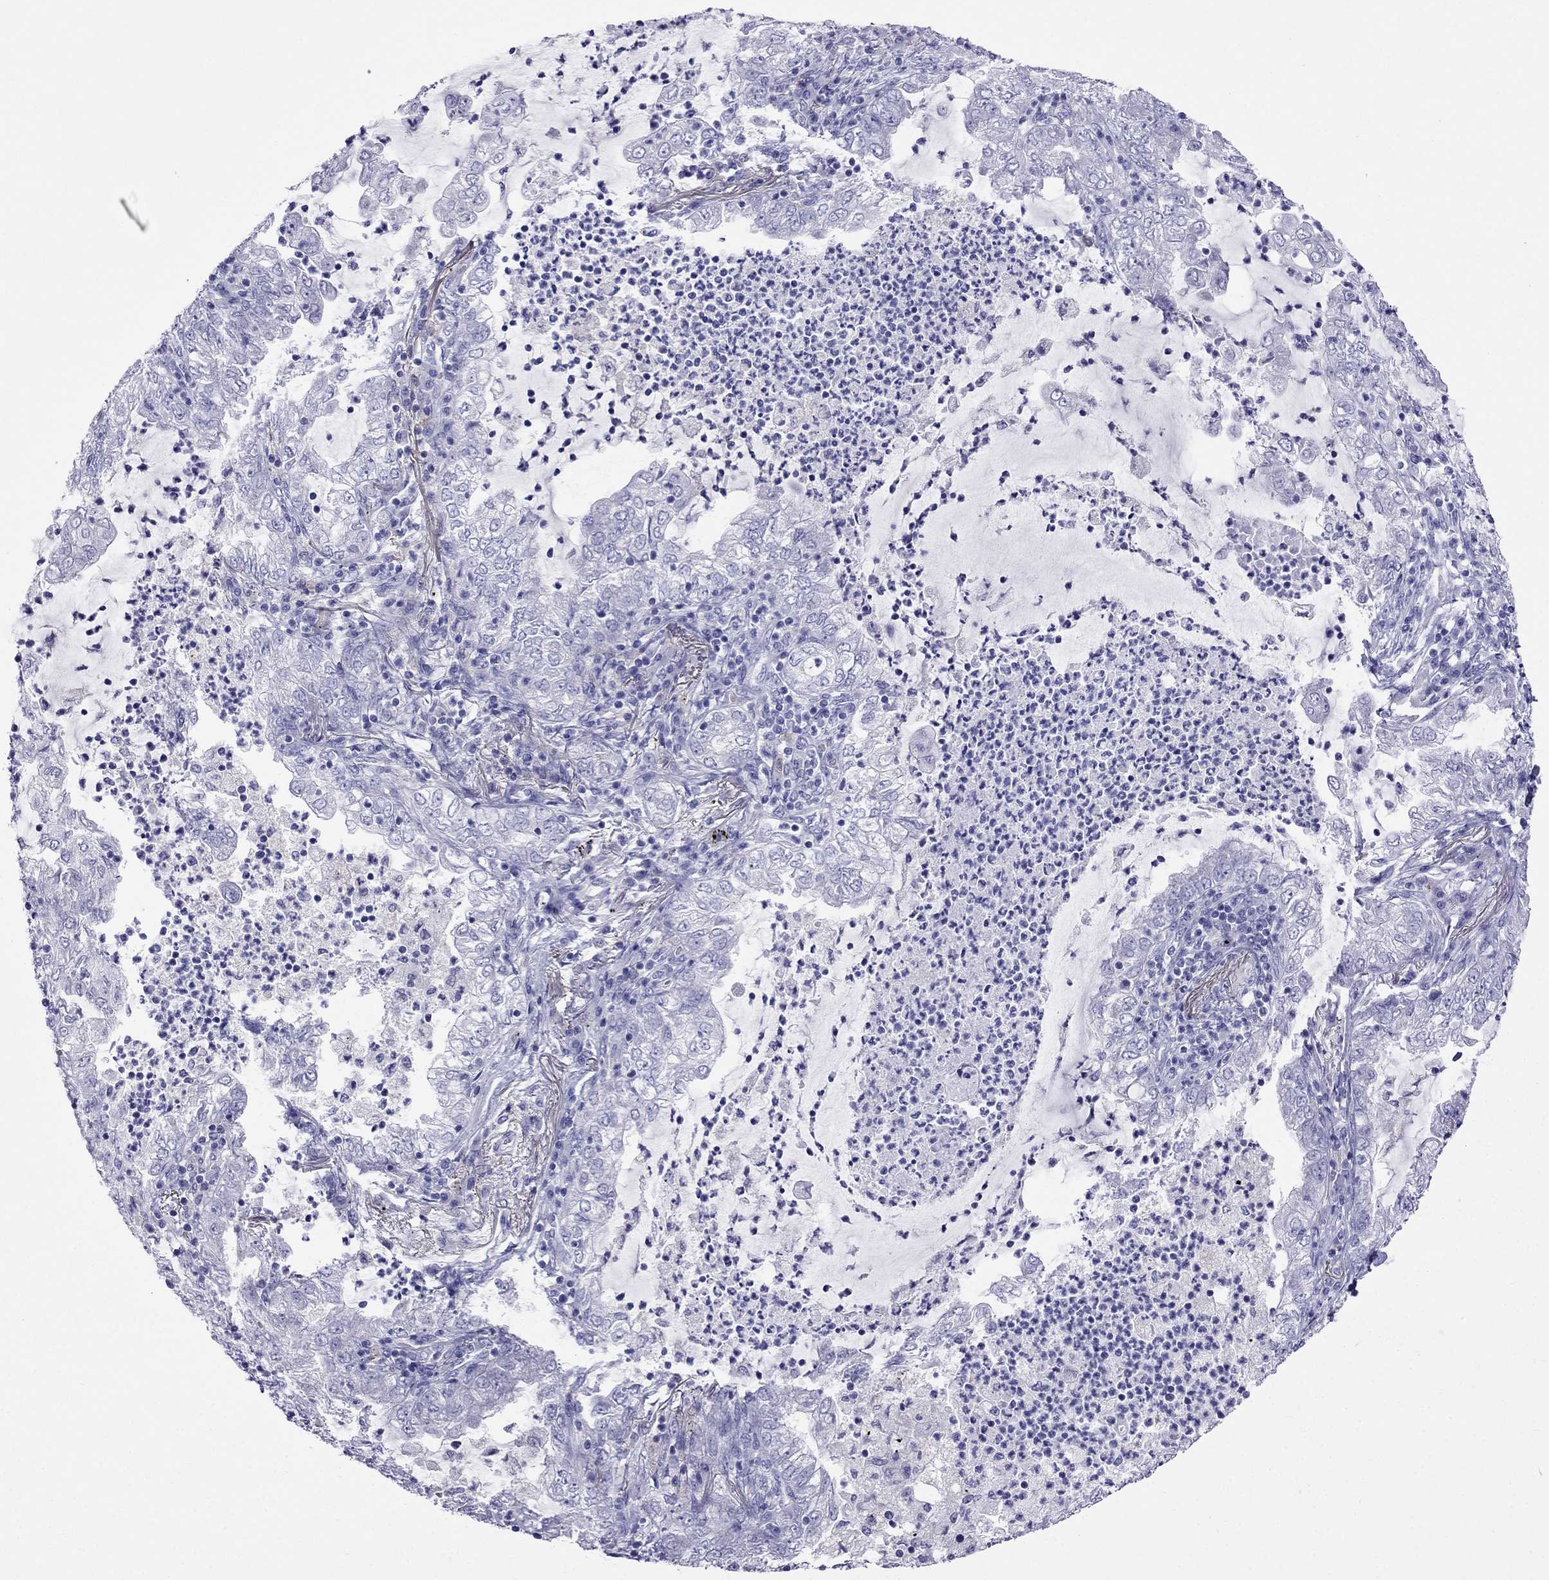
{"staining": {"intensity": "negative", "quantity": "none", "location": "none"}, "tissue": "lung cancer", "cell_type": "Tumor cells", "image_type": "cancer", "snomed": [{"axis": "morphology", "description": "Adenocarcinoma, NOS"}, {"axis": "topography", "description": "Lung"}], "caption": "Tumor cells show no significant expression in lung adenocarcinoma.", "gene": "TDRD1", "patient": {"sex": "female", "age": 73}}